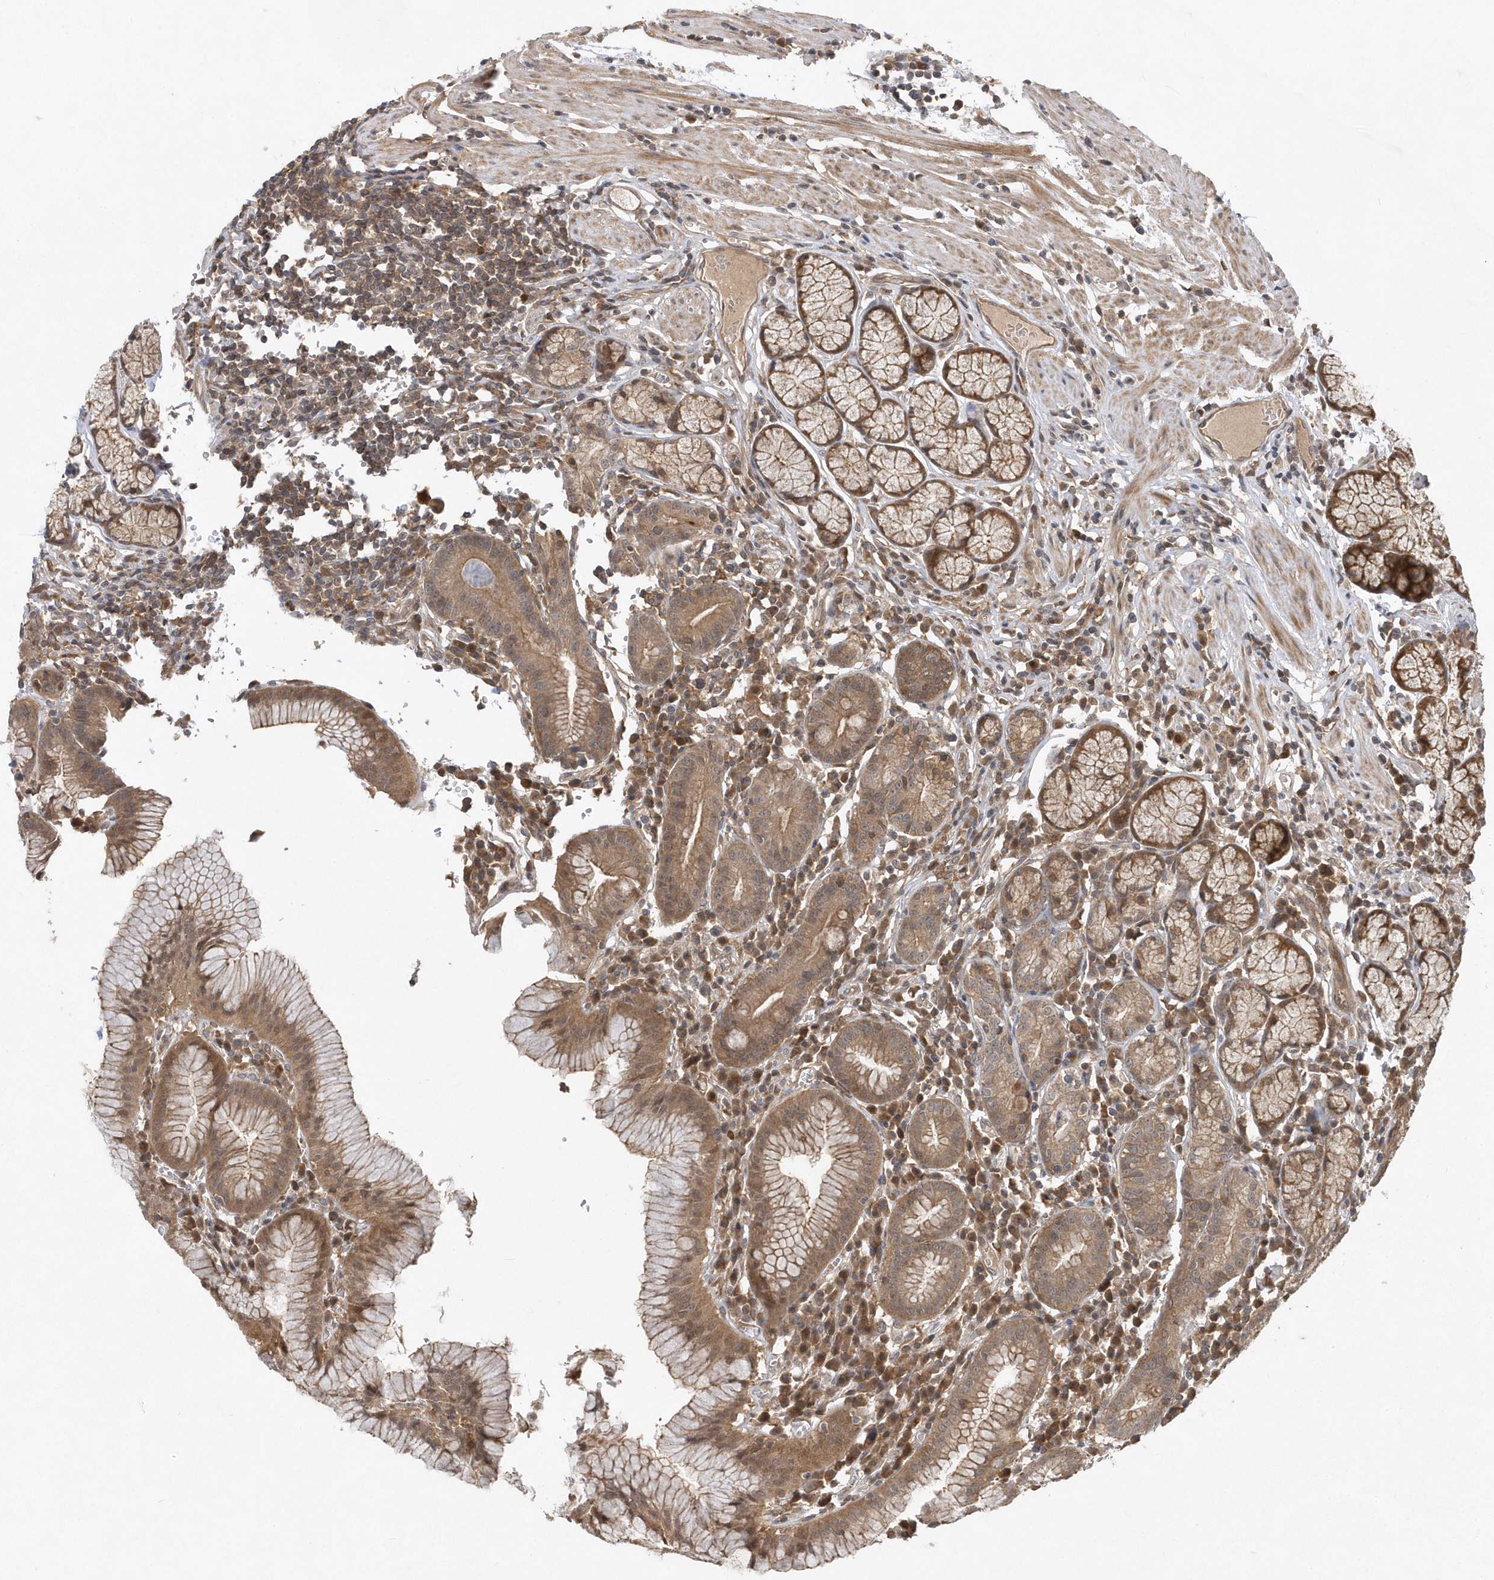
{"staining": {"intensity": "moderate", "quantity": ">75%", "location": "cytoplasmic/membranous"}, "tissue": "stomach", "cell_type": "Glandular cells", "image_type": "normal", "snomed": [{"axis": "morphology", "description": "Normal tissue, NOS"}, {"axis": "topography", "description": "Stomach"}], "caption": "Stomach stained with DAB (3,3'-diaminobenzidine) immunohistochemistry (IHC) demonstrates medium levels of moderate cytoplasmic/membranous staining in about >75% of glandular cells.", "gene": "GFM2", "patient": {"sex": "male", "age": 55}}